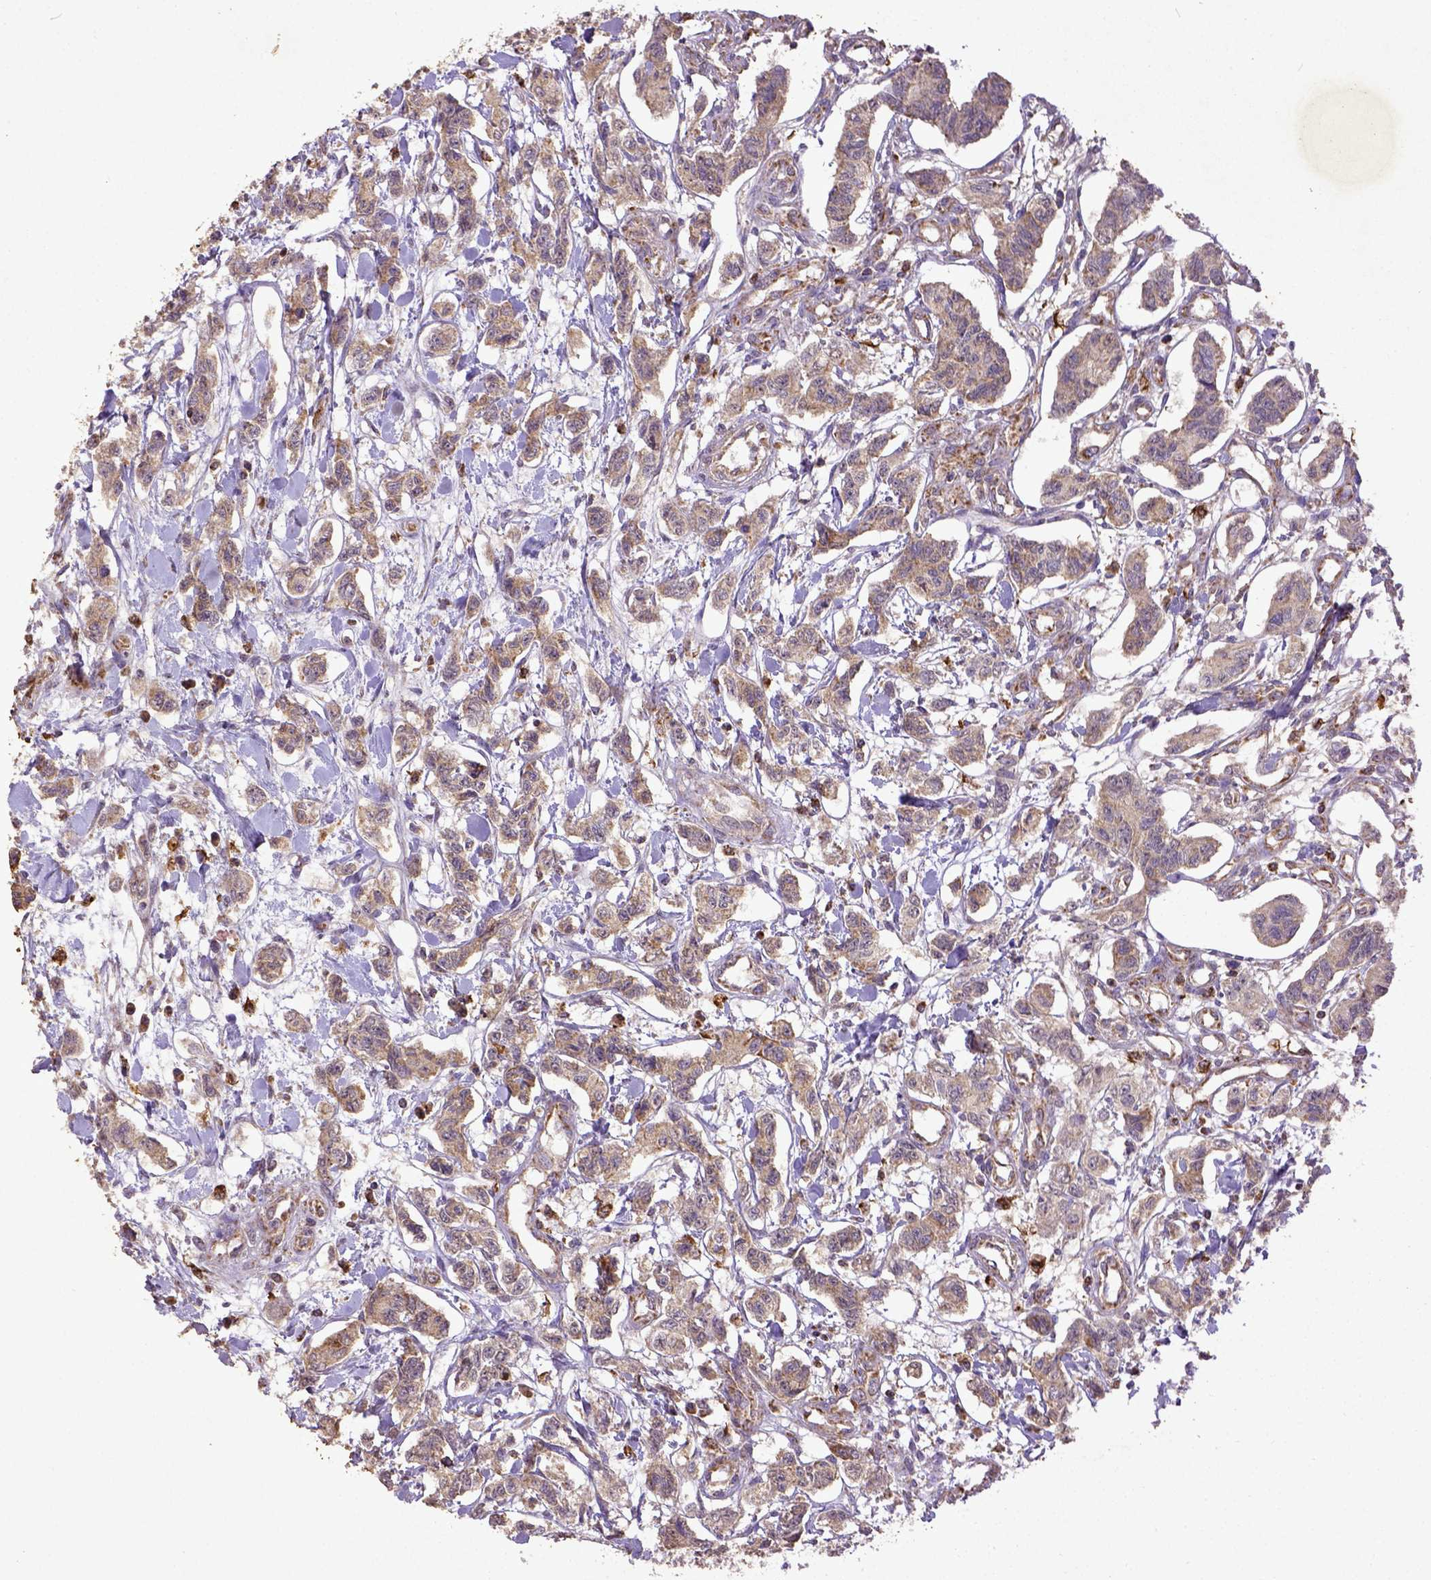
{"staining": {"intensity": "moderate", "quantity": ">75%", "location": "cytoplasmic/membranous"}, "tissue": "carcinoid", "cell_type": "Tumor cells", "image_type": "cancer", "snomed": [{"axis": "morphology", "description": "Carcinoid, malignant, NOS"}, {"axis": "topography", "description": "Kidney"}], "caption": "Immunohistochemical staining of human carcinoid displays medium levels of moderate cytoplasmic/membranous staining in approximately >75% of tumor cells.", "gene": "MT-CO1", "patient": {"sex": "female", "age": 41}}